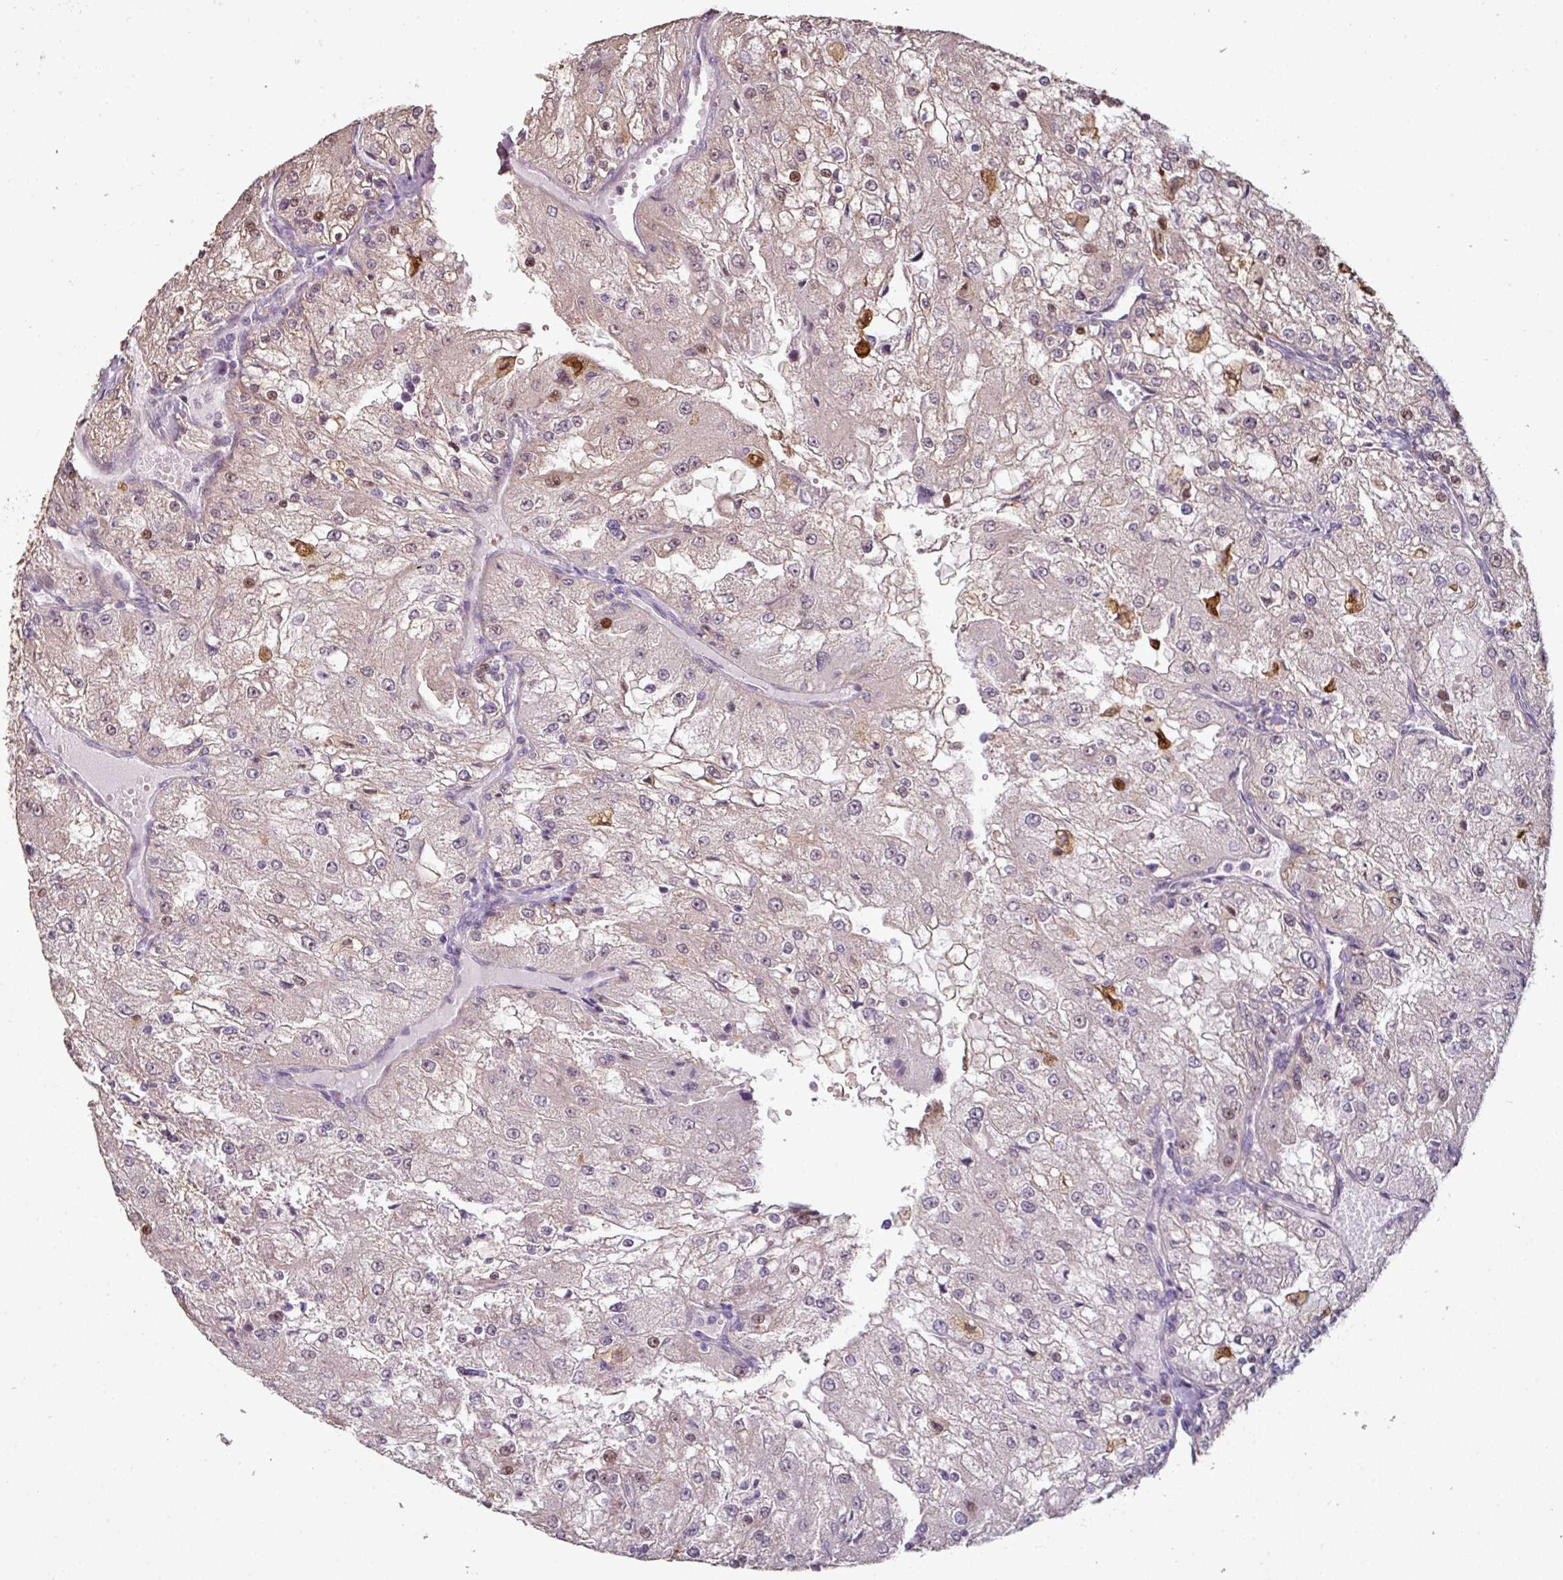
{"staining": {"intensity": "weak", "quantity": "<25%", "location": "nuclear"}, "tissue": "renal cancer", "cell_type": "Tumor cells", "image_type": "cancer", "snomed": [{"axis": "morphology", "description": "Adenocarcinoma, NOS"}, {"axis": "topography", "description": "Kidney"}], "caption": "This is an immunohistochemistry (IHC) image of human renal adenocarcinoma. There is no positivity in tumor cells.", "gene": "CXCR5", "patient": {"sex": "female", "age": 74}}